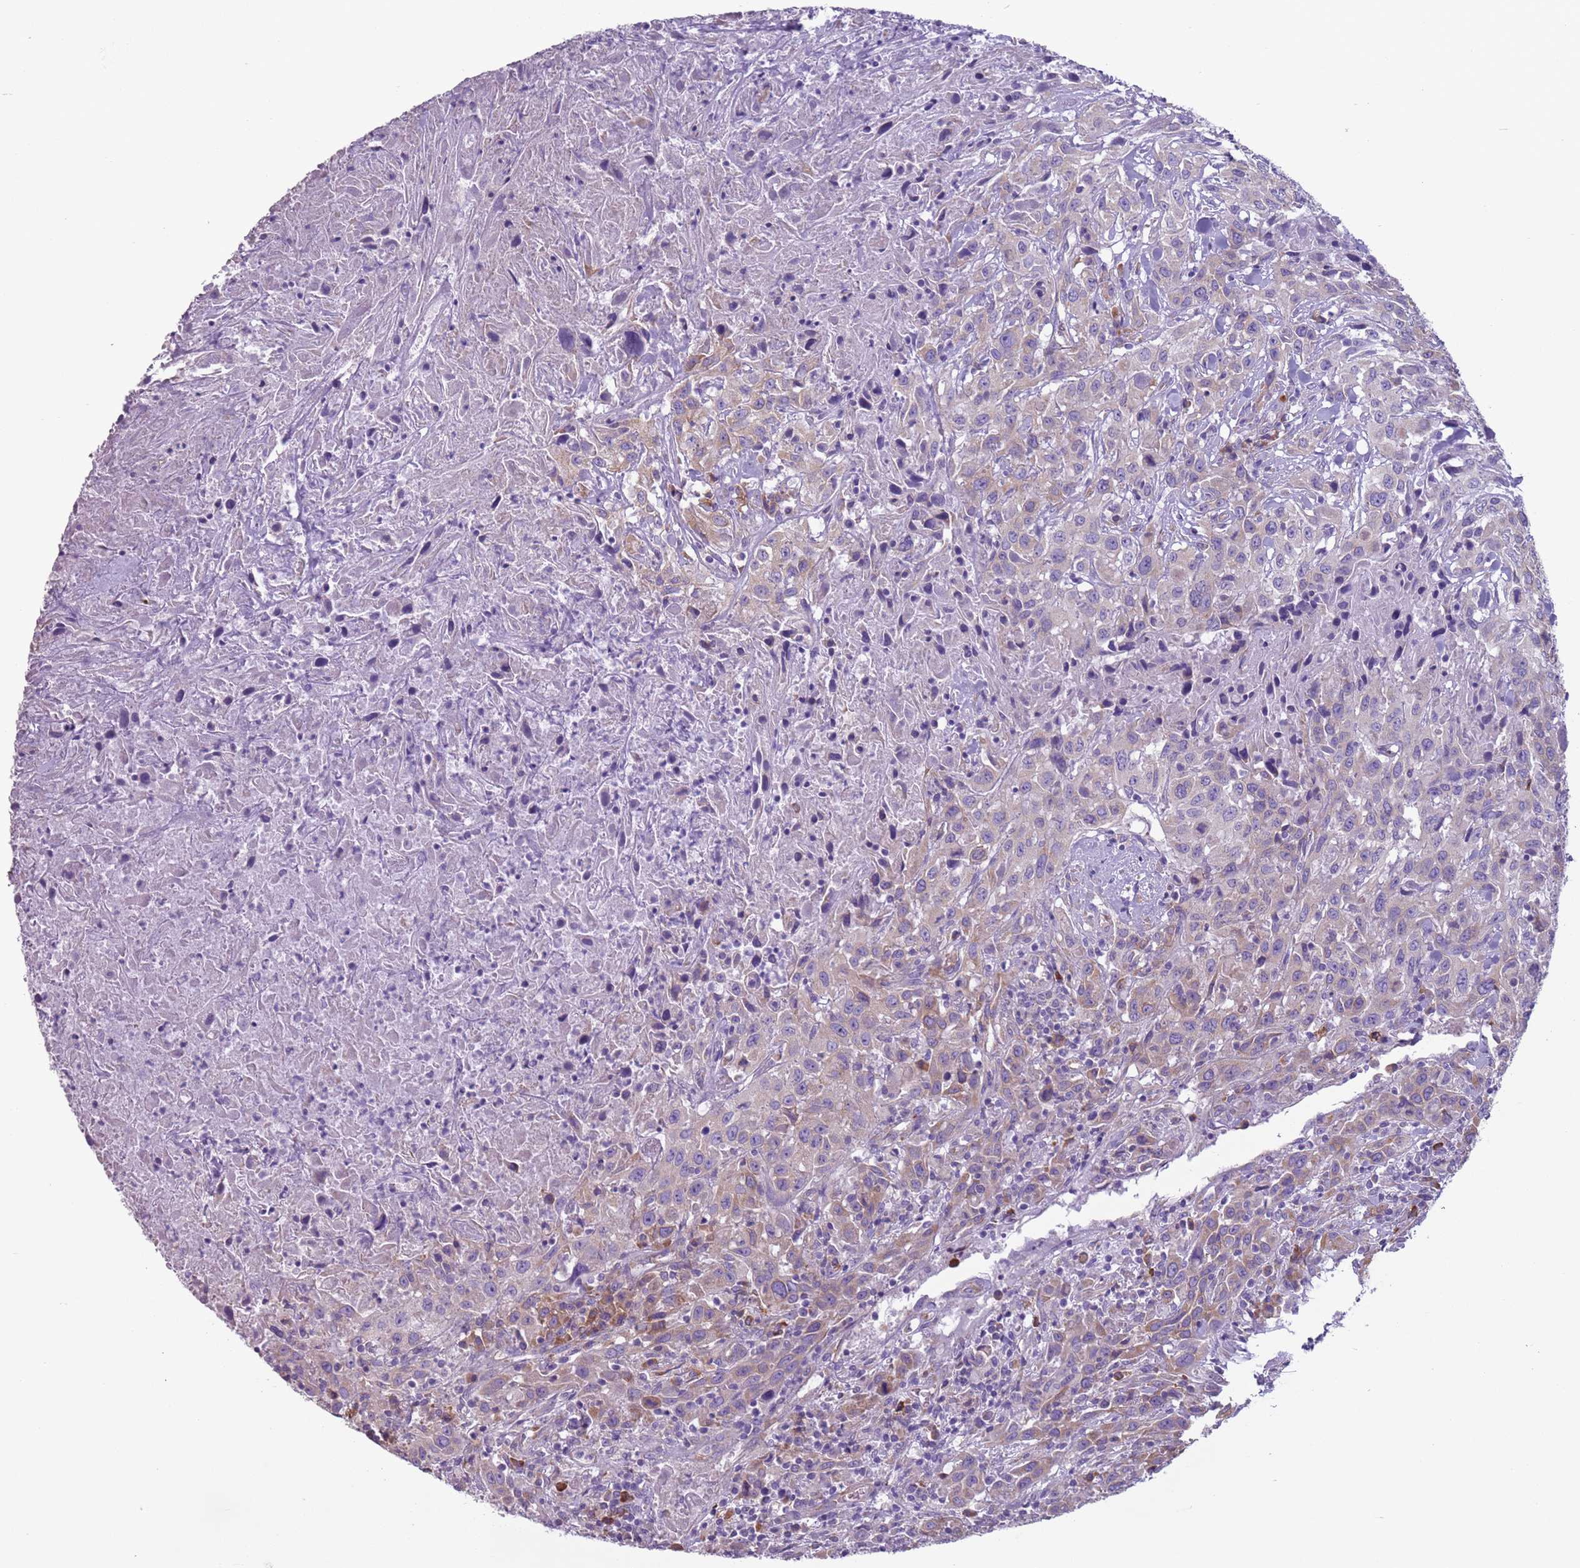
{"staining": {"intensity": "weak", "quantity": "25%-75%", "location": "cytoplasmic/membranous"}, "tissue": "urothelial cancer", "cell_type": "Tumor cells", "image_type": "cancer", "snomed": [{"axis": "morphology", "description": "Urothelial carcinoma, High grade"}, {"axis": "topography", "description": "Urinary bladder"}], "caption": "High-grade urothelial carcinoma stained for a protein reveals weak cytoplasmic/membranous positivity in tumor cells.", "gene": "HYOU1", "patient": {"sex": "male", "age": 61}}